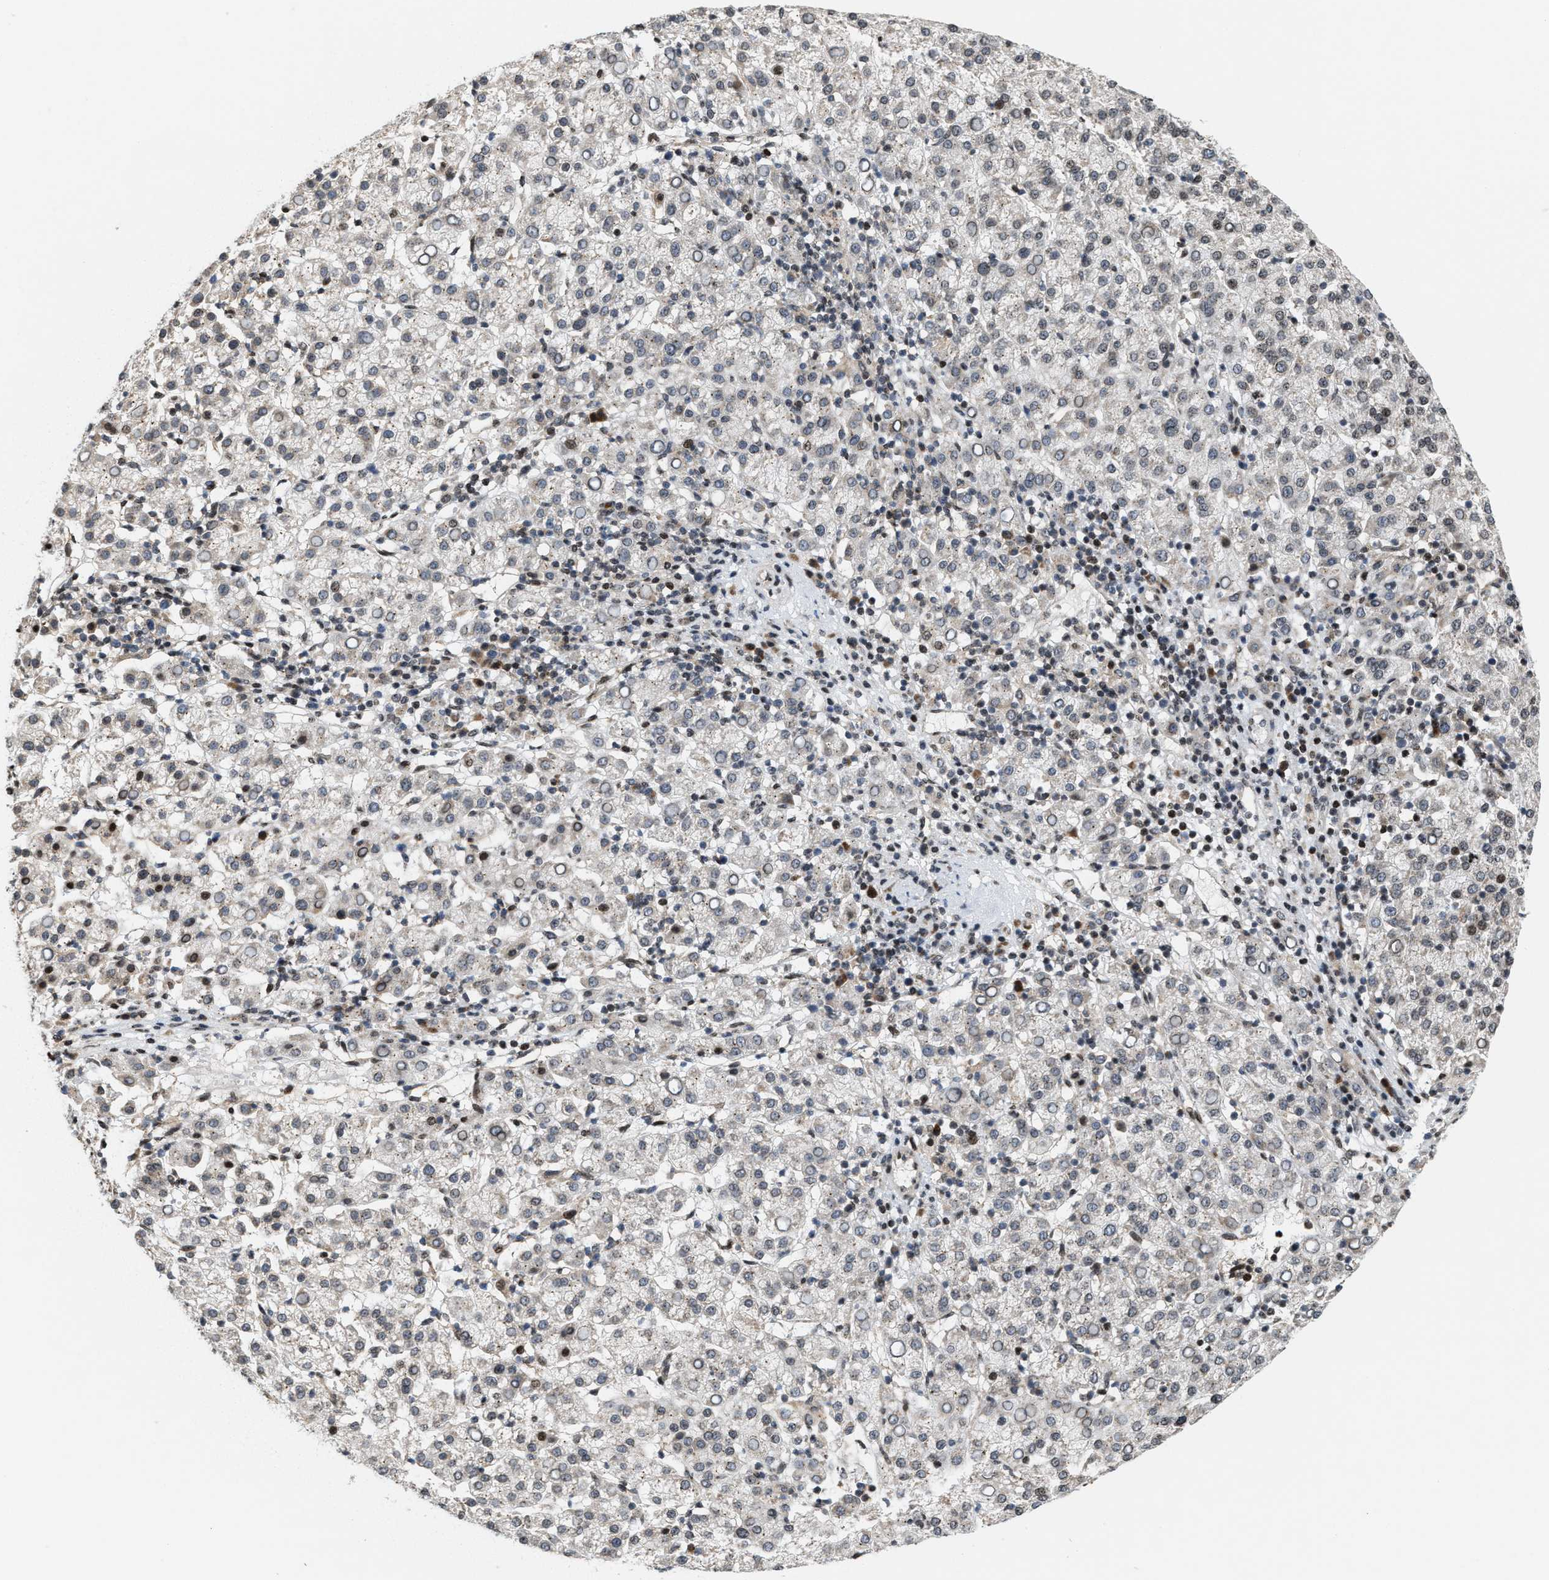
{"staining": {"intensity": "weak", "quantity": "25%-75%", "location": "nuclear"}, "tissue": "liver cancer", "cell_type": "Tumor cells", "image_type": "cancer", "snomed": [{"axis": "morphology", "description": "Carcinoma, Hepatocellular, NOS"}, {"axis": "topography", "description": "Liver"}], "caption": "The image exhibits a brown stain indicating the presence of a protein in the nuclear of tumor cells in liver cancer.", "gene": "PDZD2", "patient": {"sex": "female", "age": 58}}